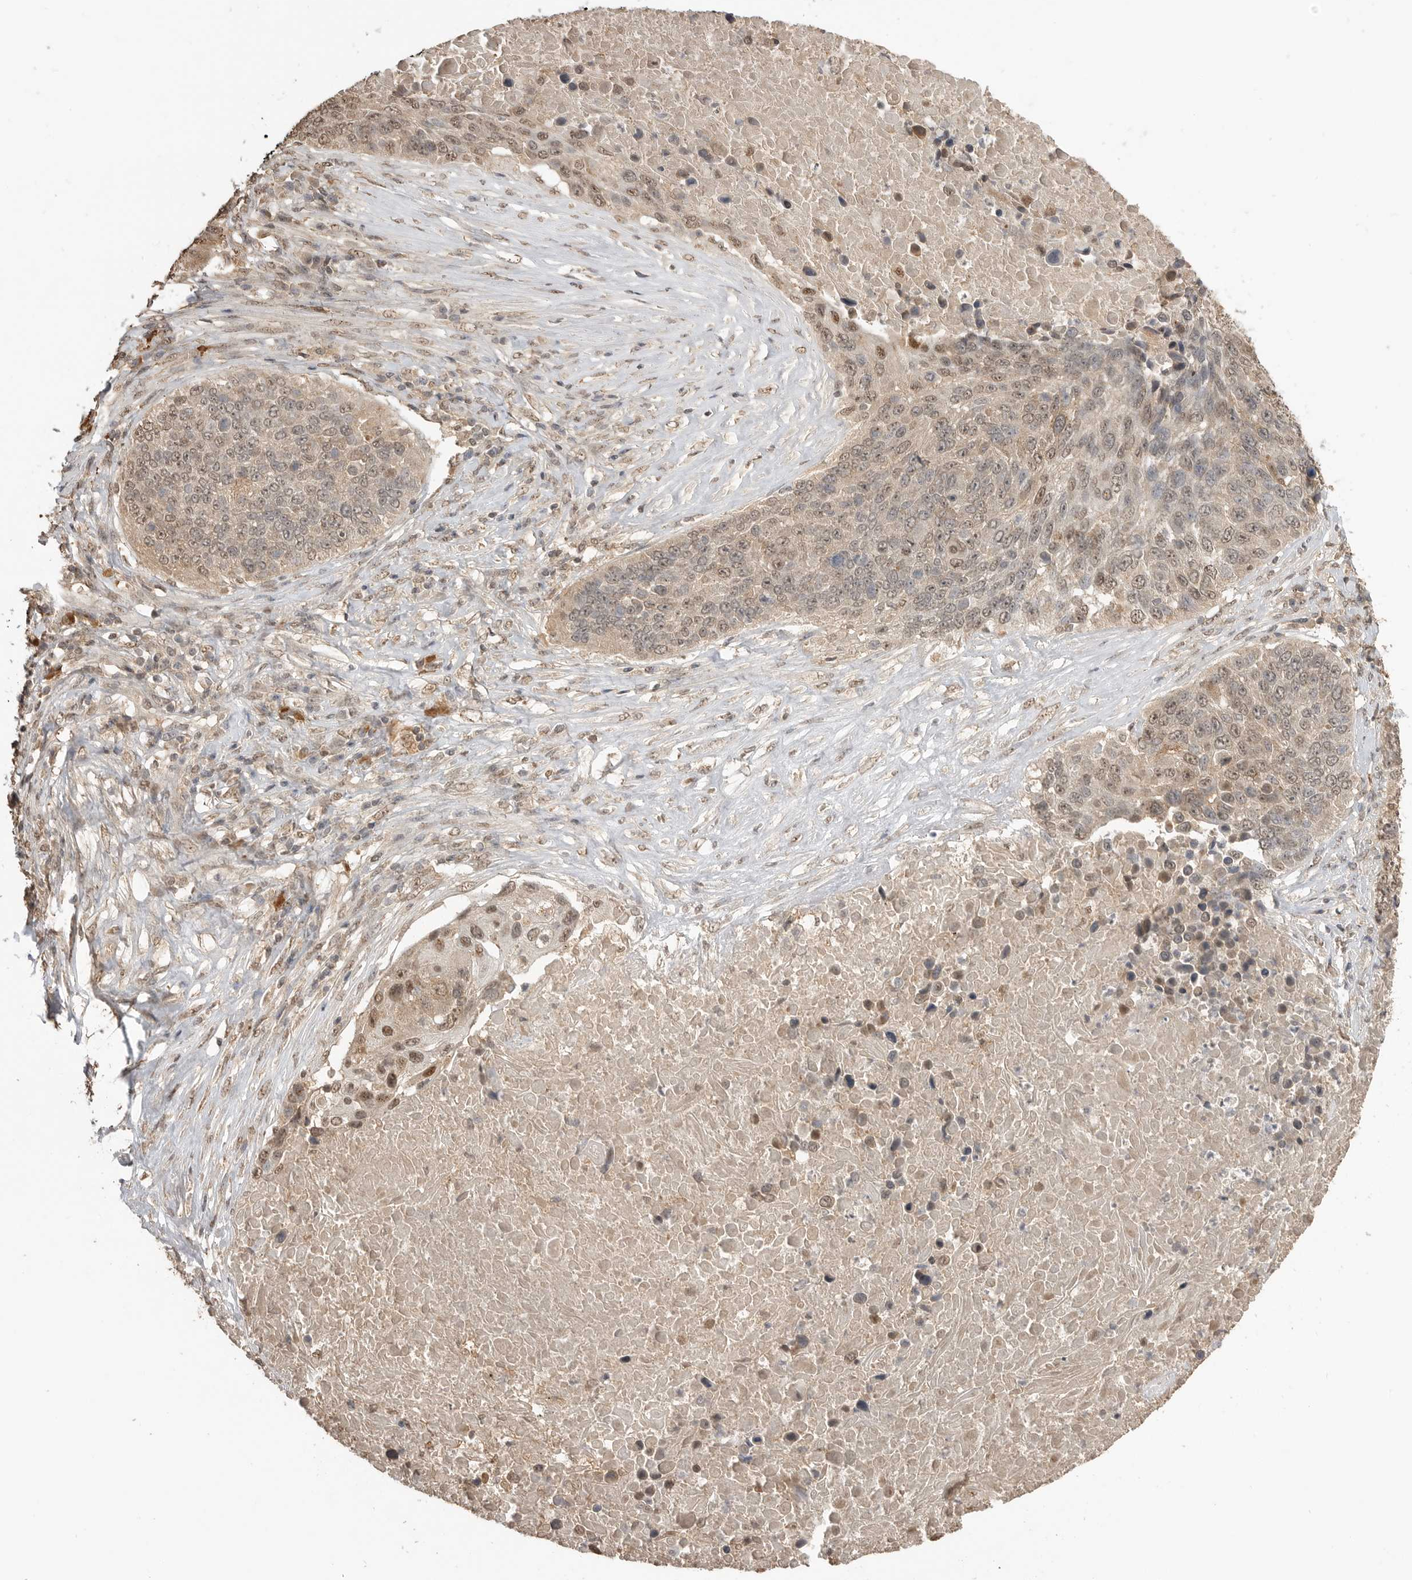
{"staining": {"intensity": "moderate", "quantity": ">75%", "location": "nuclear"}, "tissue": "lung cancer", "cell_type": "Tumor cells", "image_type": "cancer", "snomed": [{"axis": "morphology", "description": "Squamous cell carcinoma, NOS"}, {"axis": "topography", "description": "Lung"}], "caption": "This is an image of IHC staining of lung squamous cell carcinoma, which shows moderate staining in the nuclear of tumor cells.", "gene": "ASPSCR1", "patient": {"sex": "male", "age": 66}}